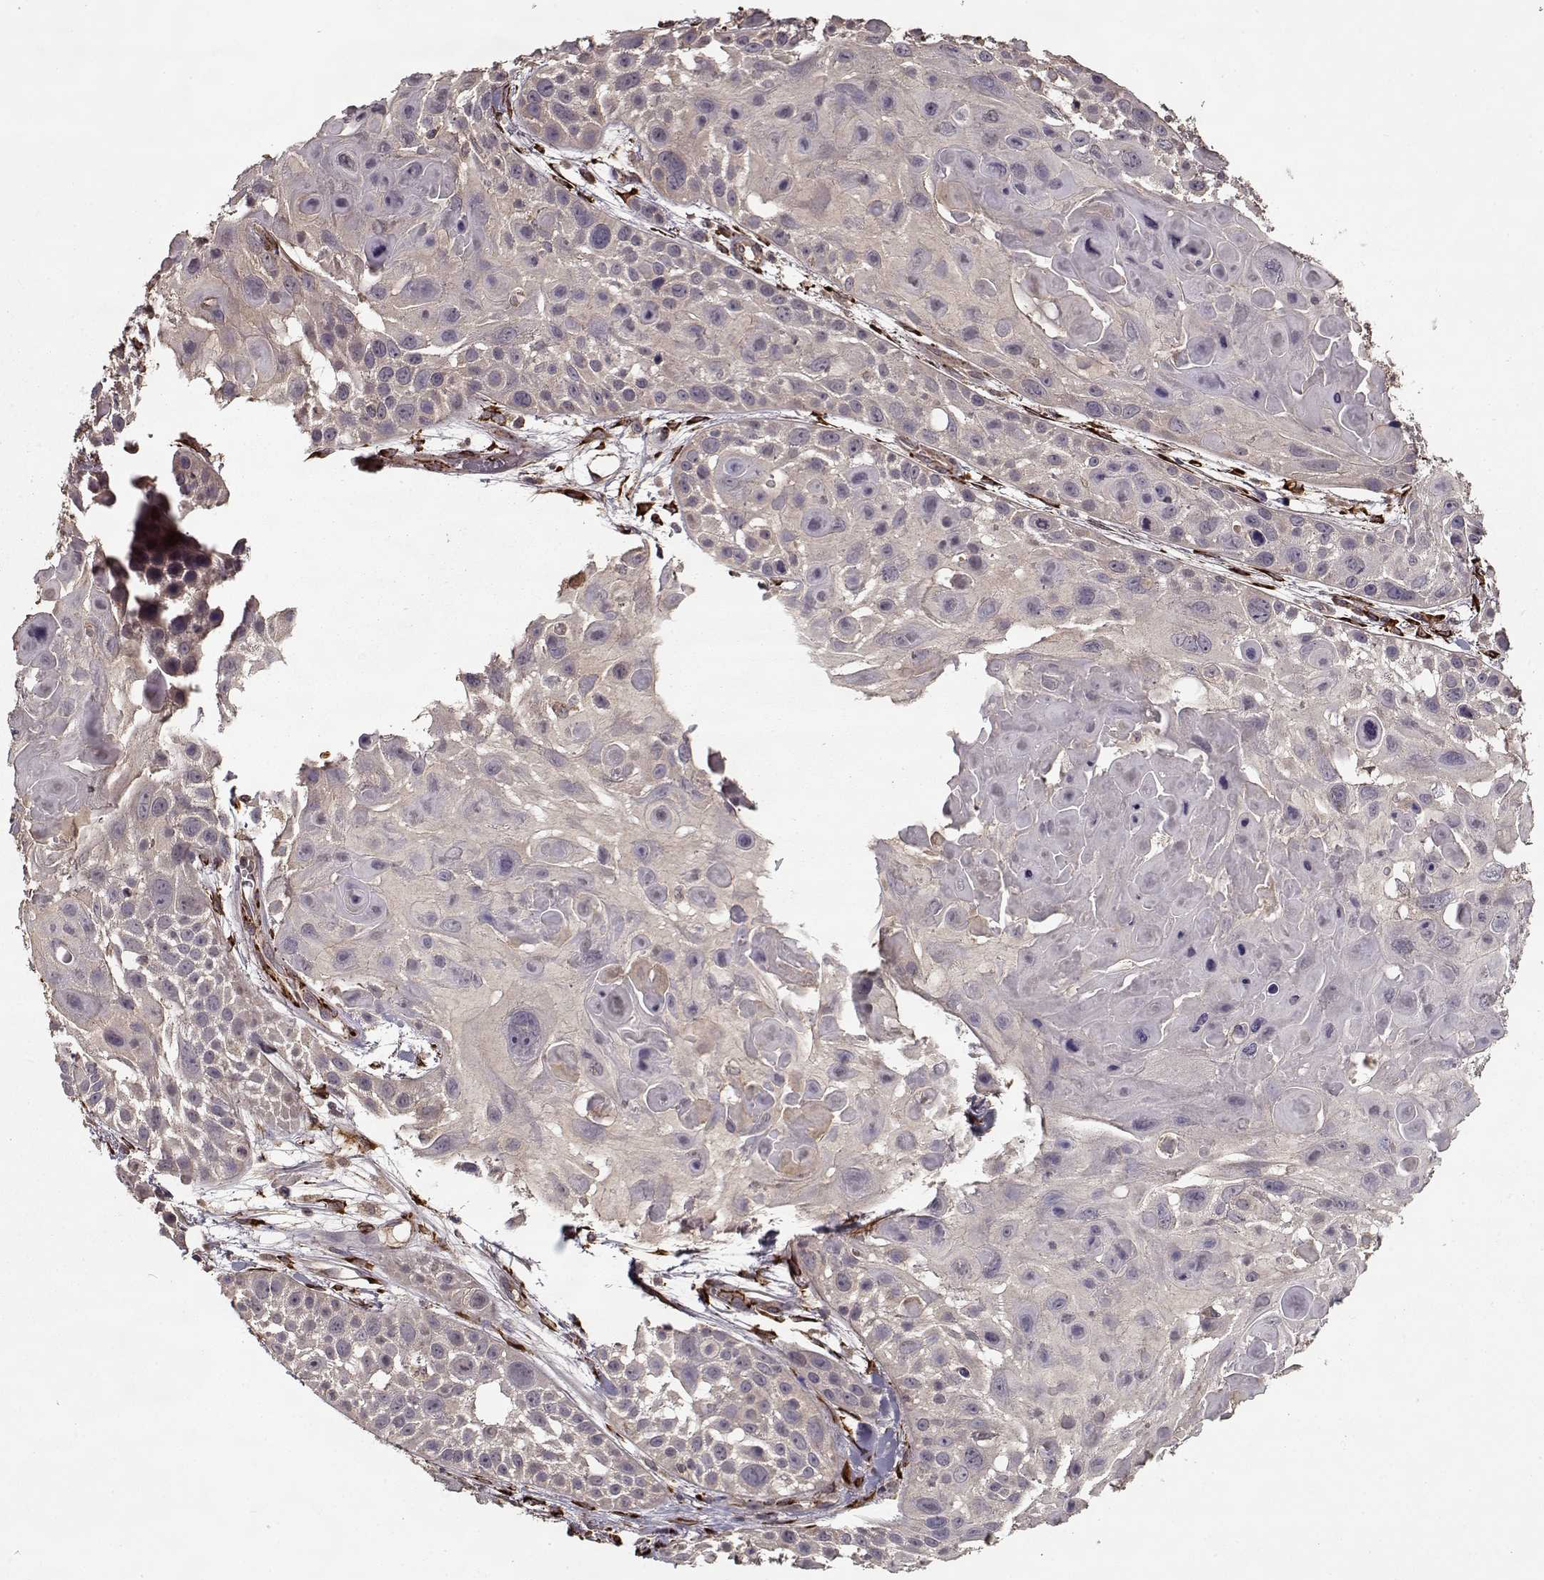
{"staining": {"intensity": "negative", "quantity": "none", "location": "none"}, "tissue": "skin cancer", "cell_type": "Tumor cells", "image_type": "cancer", "snomed": [{"axis": "morphology", "description": "Squamous cell carcinoma, NOS"}, {"axis": "topography", "description": "Skin"}, {"axis": "topography", "description": "Anal"}], "caption": "High power microscopy image of an immunohistochemistry (IHC) histopathology image of squamous cell carcinoma (skin), revealing no significant expression in tumor cells.", "gene": "IMMP1L", "patient": {"sex": "female", "age": 75}}